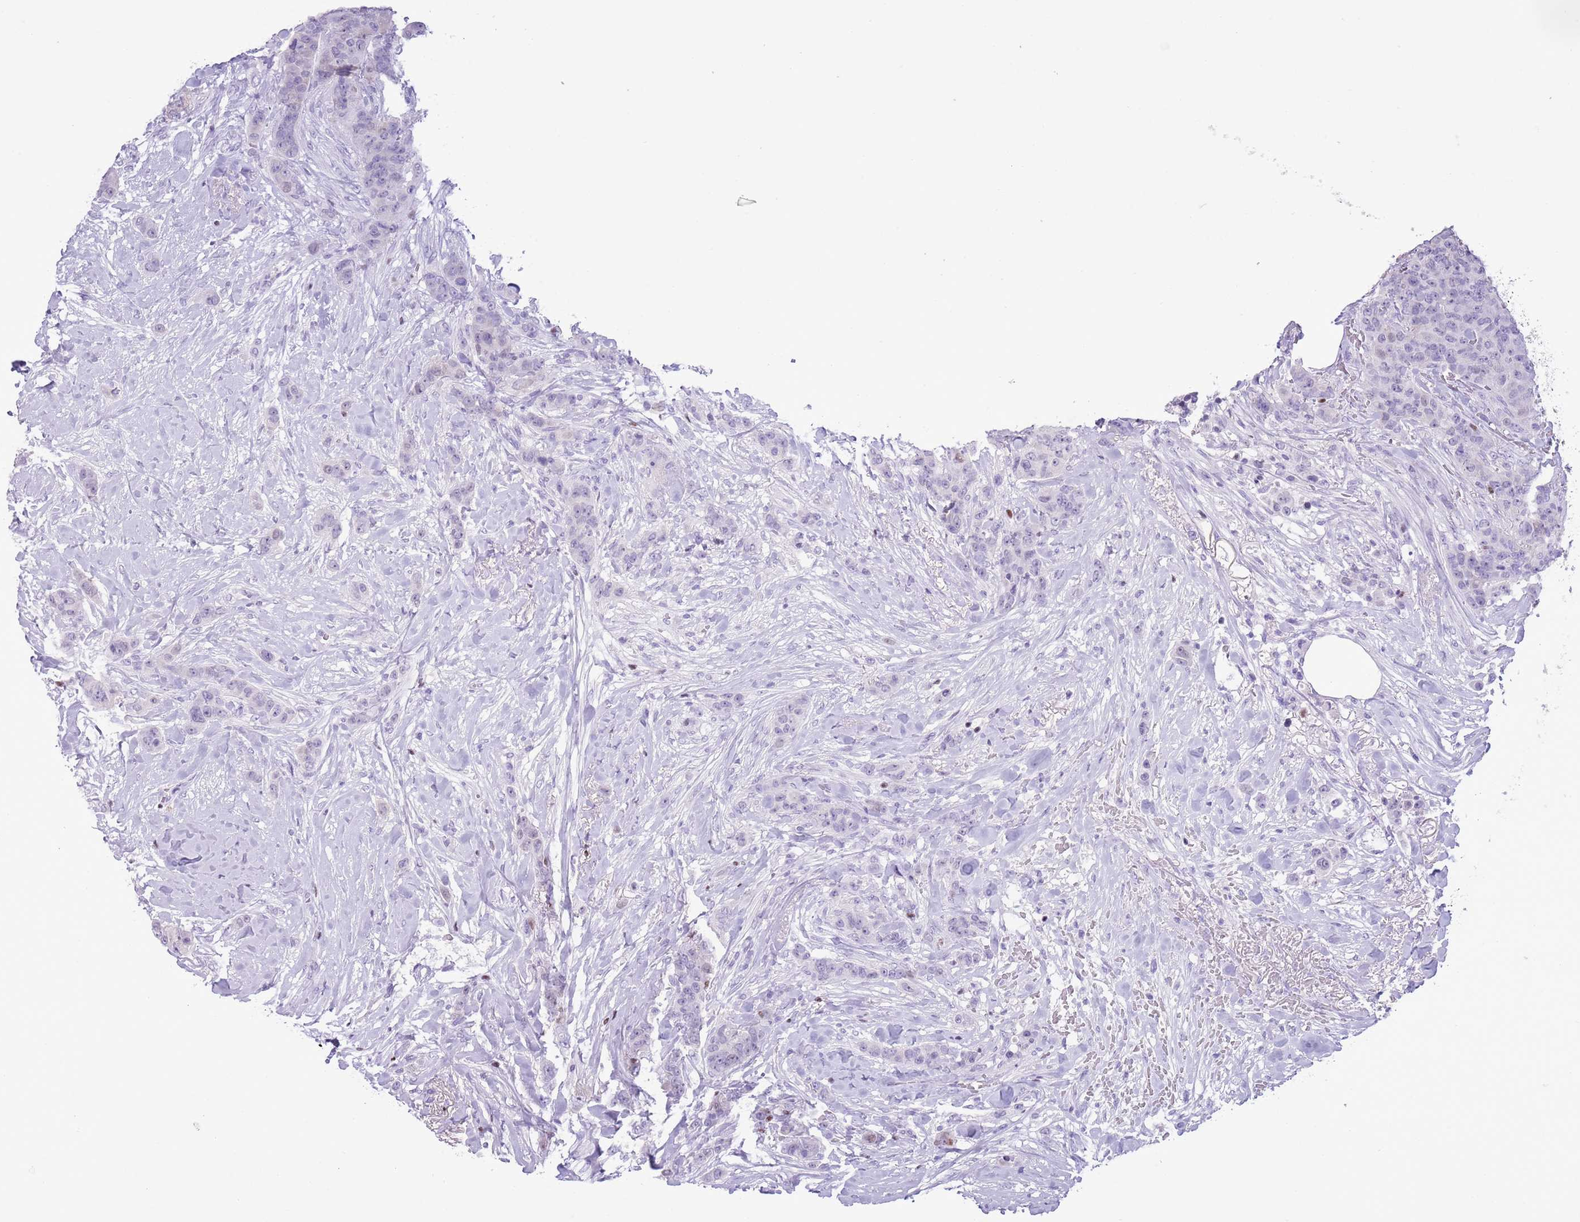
{"staining": {"intensity": "negative", "quantity": "none", "location": "none"}, "tissue": "breast cancer", "cell_type": "Tumor cells", "image_type": "cancer", "snomed": [{"axis": "morphology", "description": "Duct carcinoma"}, {"axis": "topography", "description": "Breast"}], "caption": "There is no significant staining in tumor cells of intraductal carcinoma (breast). The staining is performed using DAB brown chromogen with nuclei counter-stained in using hematoxylin.", "gene": "BCL11B", "patient": {"sex": "female", "age": 40}}